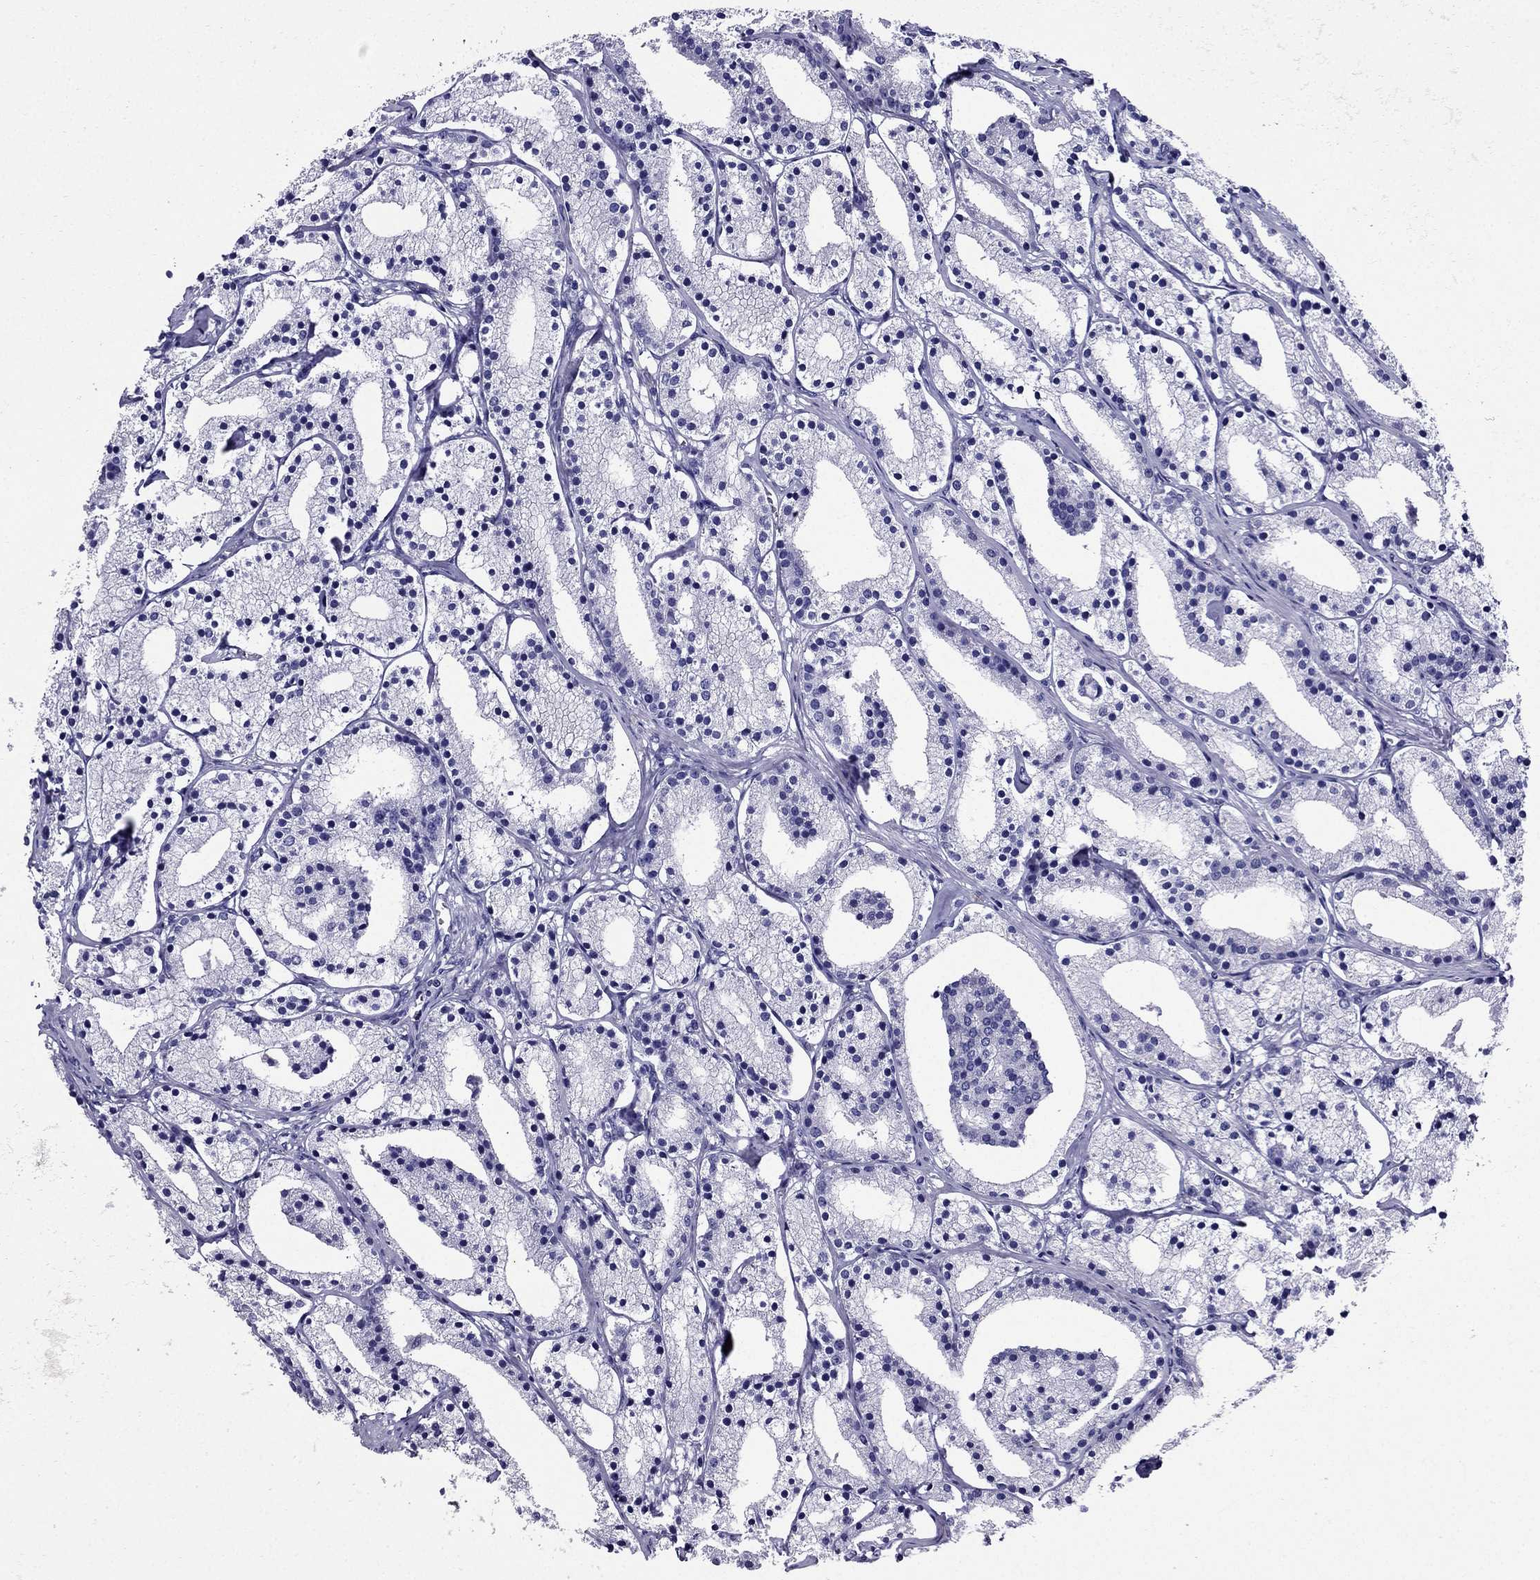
{"staining": {"intensity": "negative", "quantity": "none", "location": "none"}, "tissue": "prostate cancer", "cell_type": "Tumor cells", "image_type": "cancer", "snomed": [{"axis": "morphology", "description": "Adenocarcinoma, NOS"}, {"axis": "topography", "description": "Prostate"}], "caption": "Protein analysis of prostate cancer (adenocarcinoma) shows no significant positivity in tumor cells.", "gene": "ZNF541", "patient": {"sex": "male", "age": 69}}